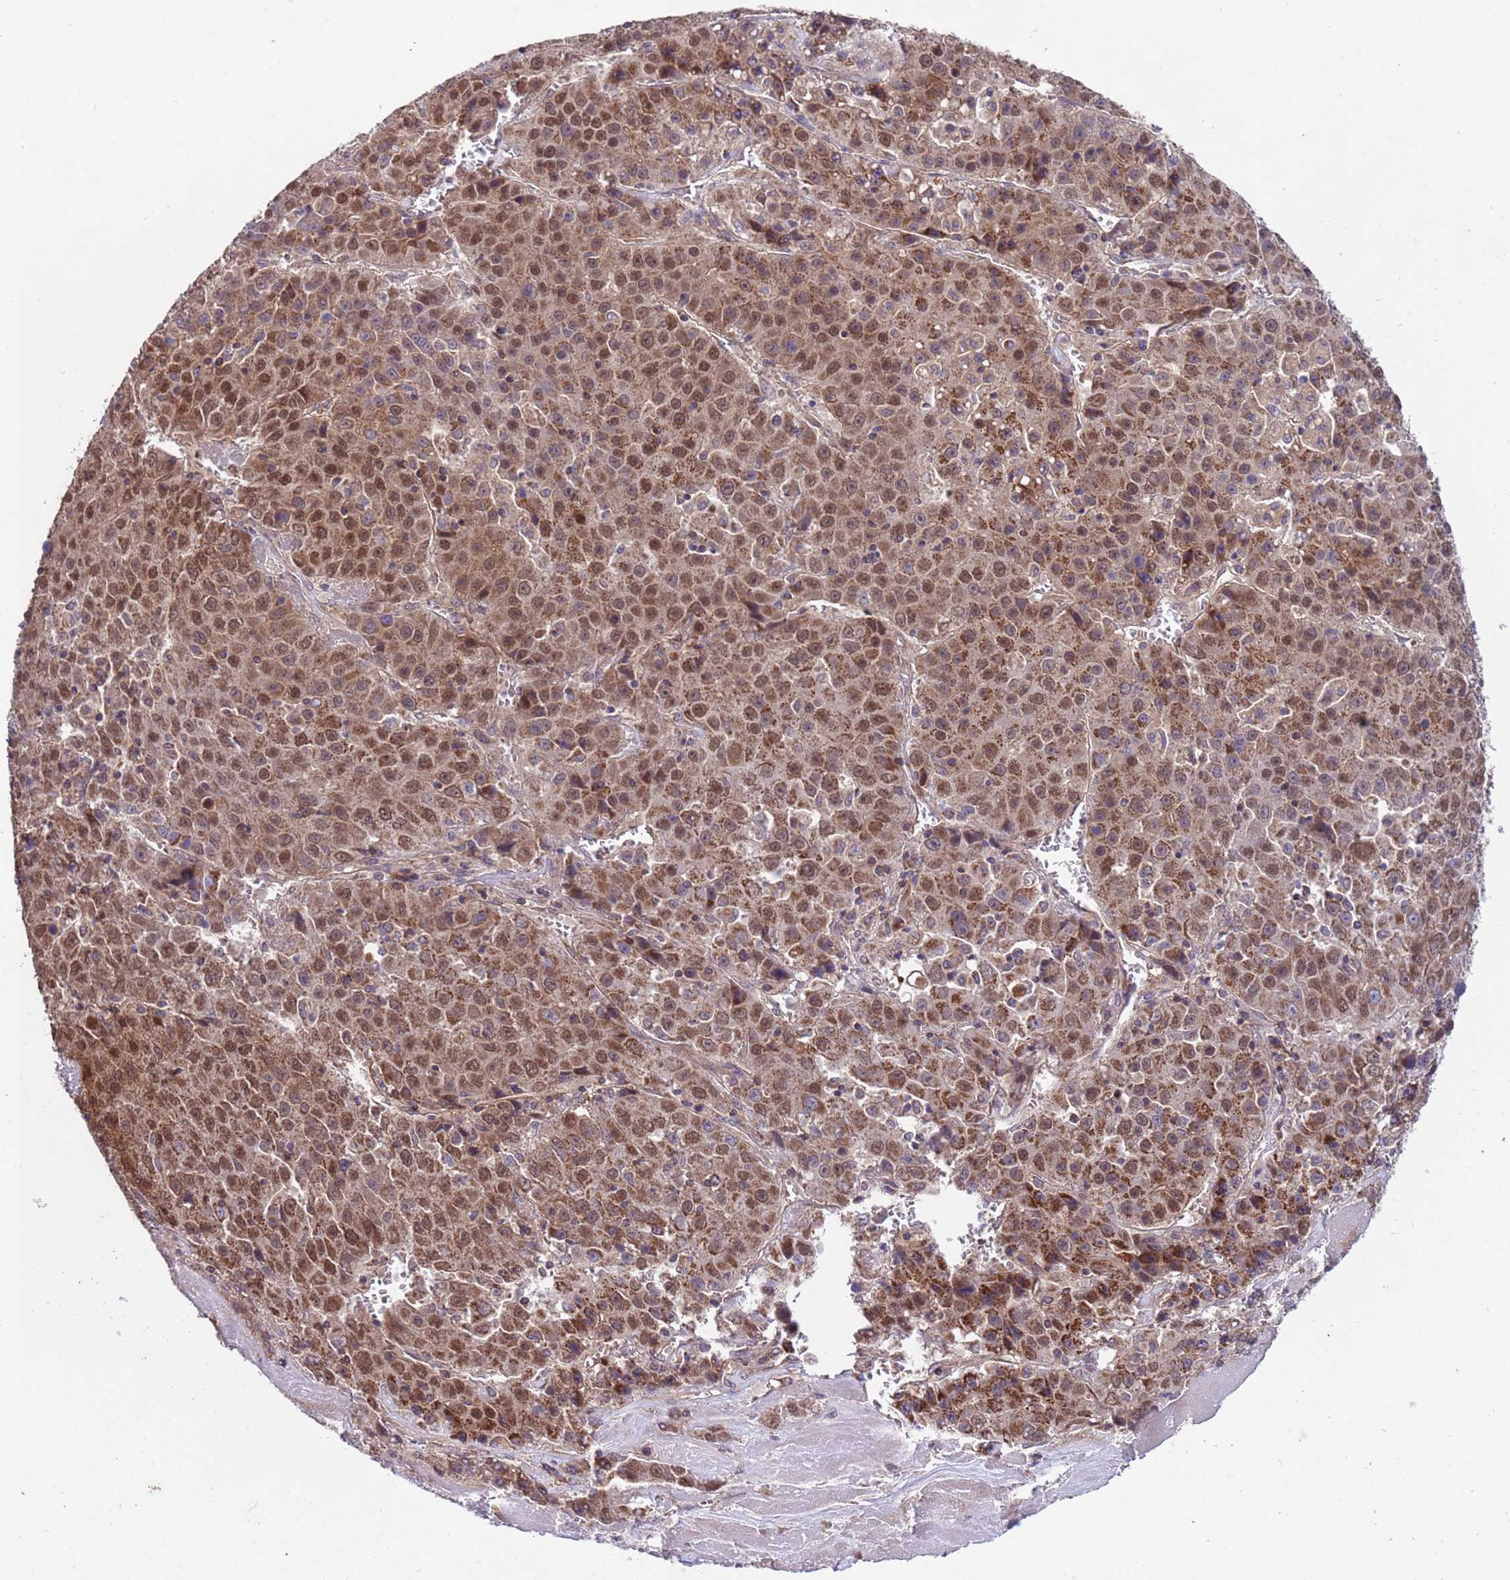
{"staining": {"intensity": "moderate", "quantity": ">75%", "location": "cytoplasmic/membranous,nuclear"}, "tissue": "liver cancer", "cell_type": "Tumor cells", "image_type": "cancer", "snomed": [{"axis": "morphology", "description": "Carcinoma, Hepatocellular, NOS"}, {"axis": "topography", "description": "Liver"}], "caption": "Immunohistochemical staining of human liver cancer exhibits medium levels of moderate cytoplasmic/membranous and nuclear staining in about >75% of tumor cells. The protein is shown in brown color, while the nuclei are stained blue.", "gene": "ACAD8", "patient": {"sex": "female", "age": 53}}